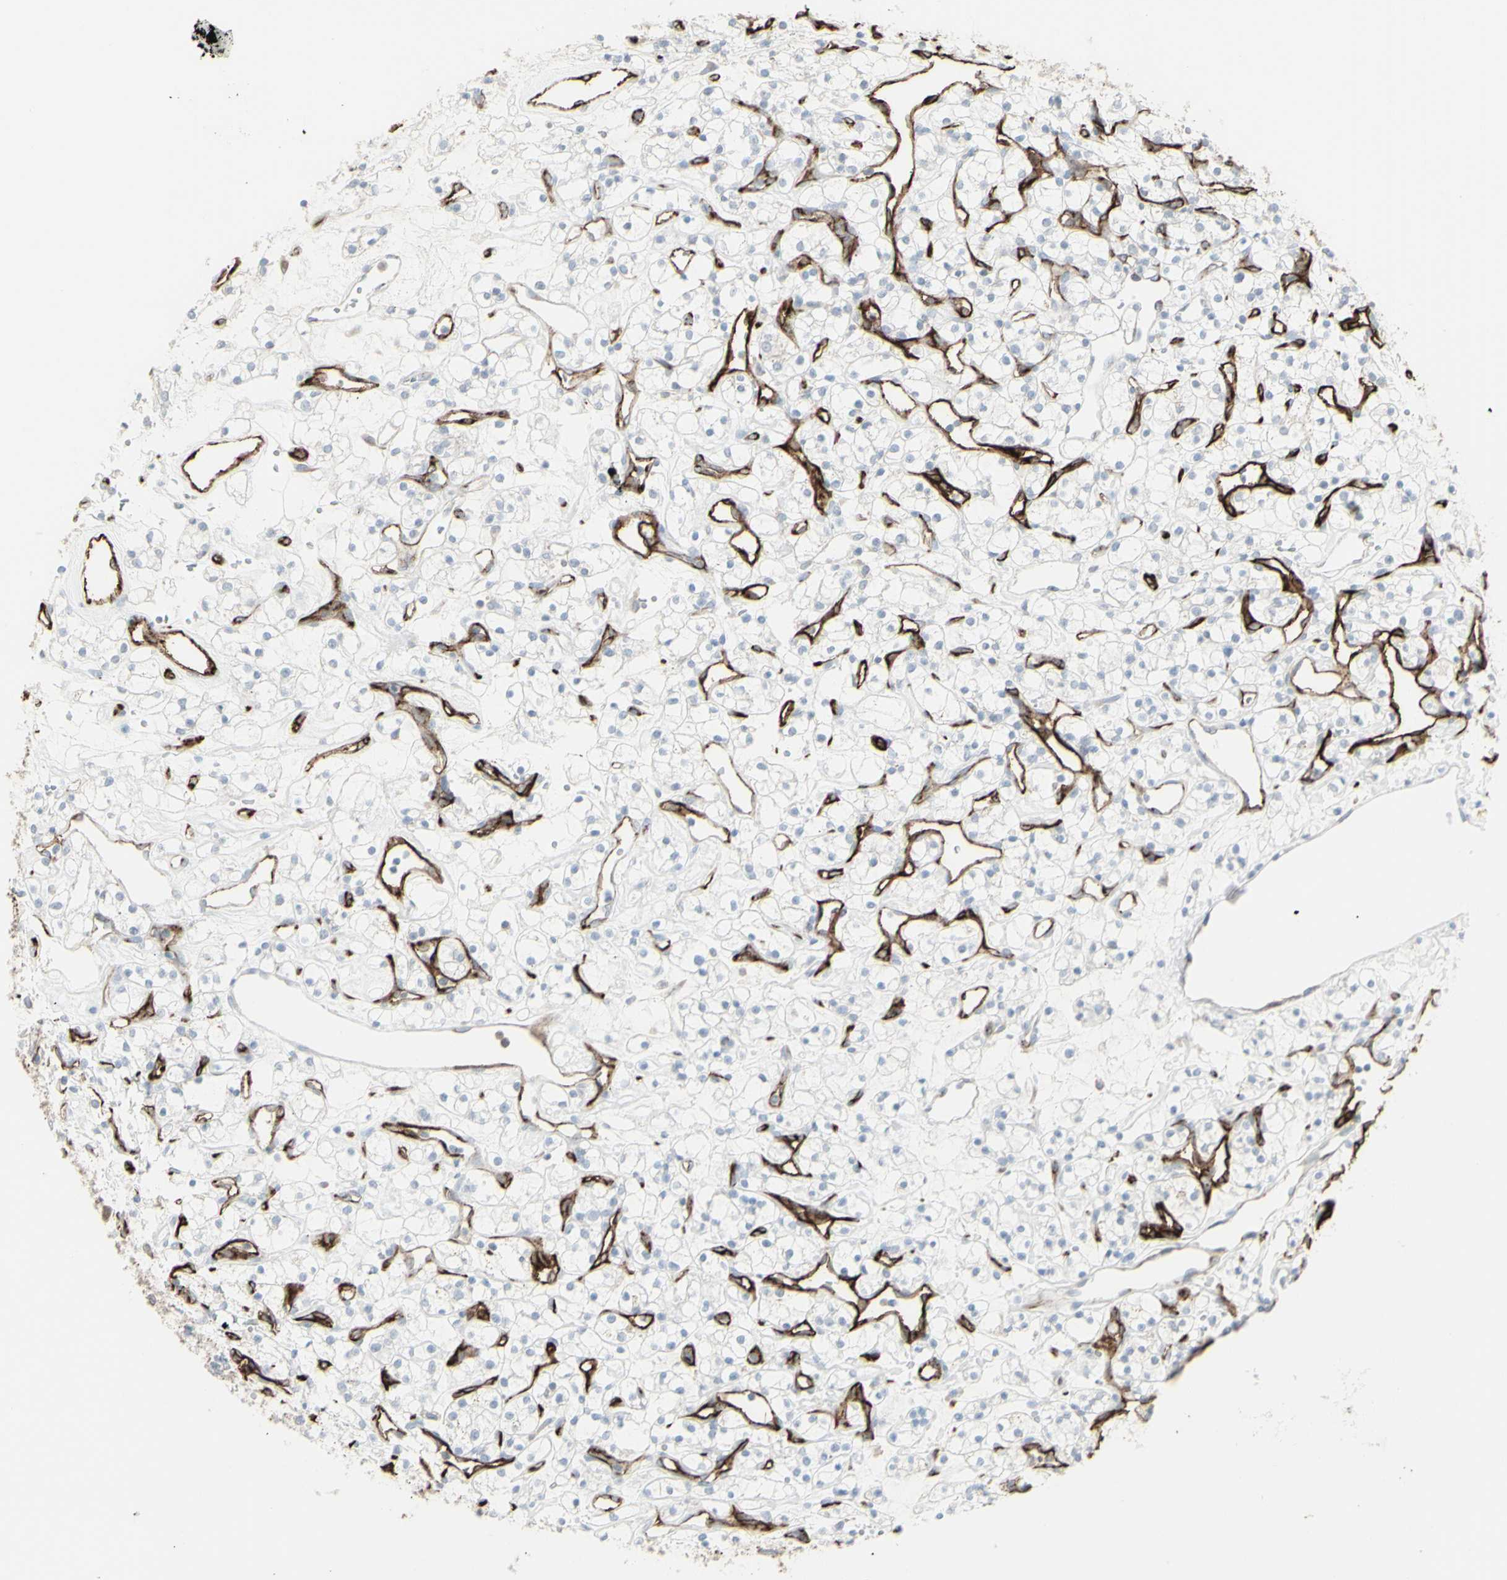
{"staining": {"intensity": "negative", "quantity": "none", "location": "none"}, "tissue": "renal cancer", "cell_type": "Tumor cells", "image_type": "cancer", "snomed": [{"axis": "morphology", "description": "Adenocarcinoma, NOS"}, {"axis": "topography", "description": "Kidney"}], "caption": "An IHC micrograph of renal cancer (adenocarcinoma) is shown. There is no staining in tumor cells of renal cancer (adenocarcinoma).", "gene": "GJA1", "patient": {"sex": "female", "age": 60}}